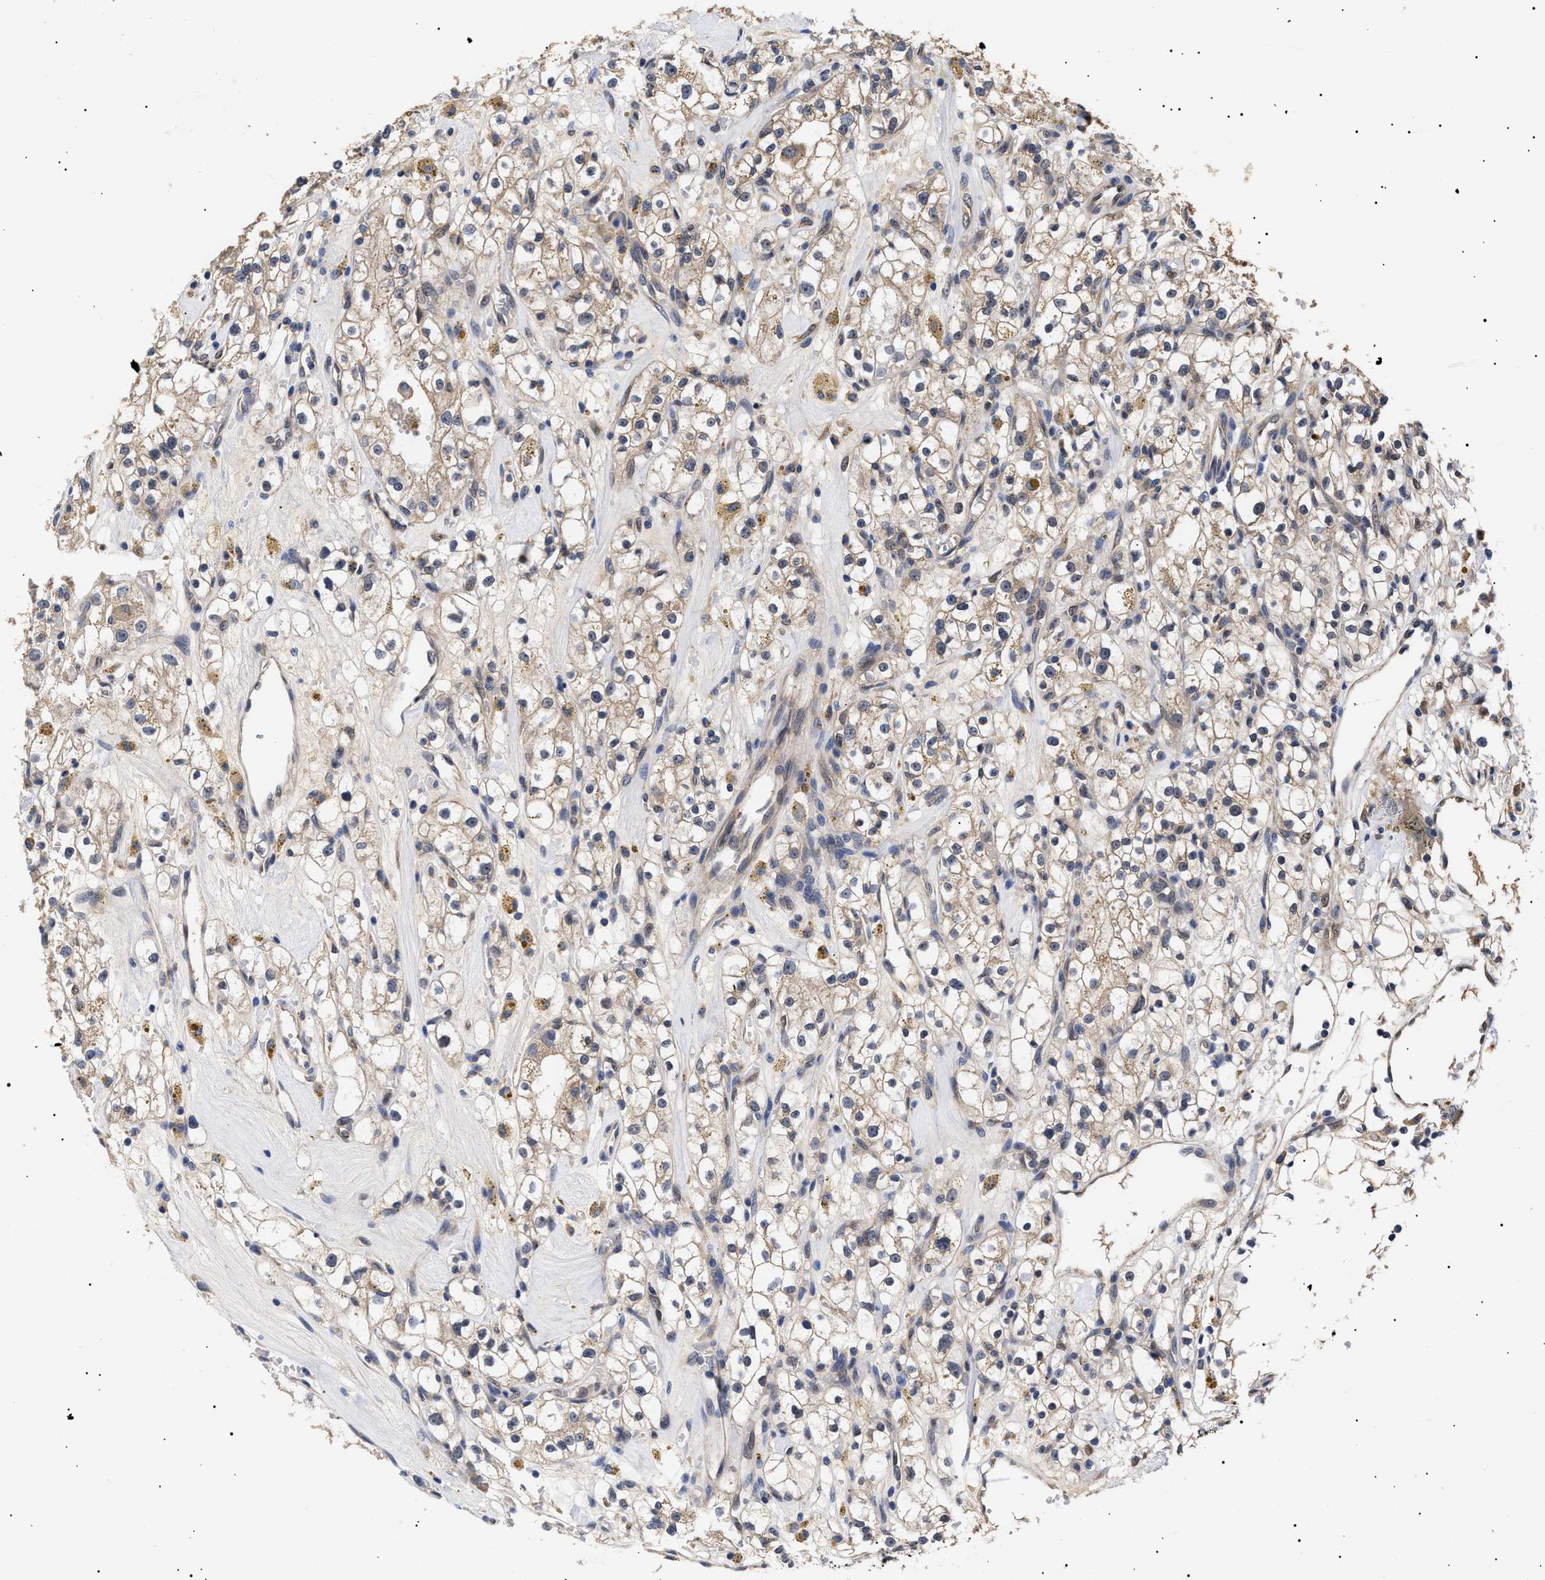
{"staining": {"intensity": "weak", "quantity": "25%-75%", "location": "cytoplasmic/membranous"}, "tissue": "renal cancer", "cell_type": "Tumor cells", "image_type": "cancer", "snomed": [{"axis": "morphology", "description": "Adenocarcinoma, NOS"}, {"axis": "topography", "description": "Kidney"}], "caption": "Renal adenocarcinoma stained with a protein marker displays weak staining in tumor cells.", "gene": "KRBA1", "patient": {"sex": "male", "age": 56}}